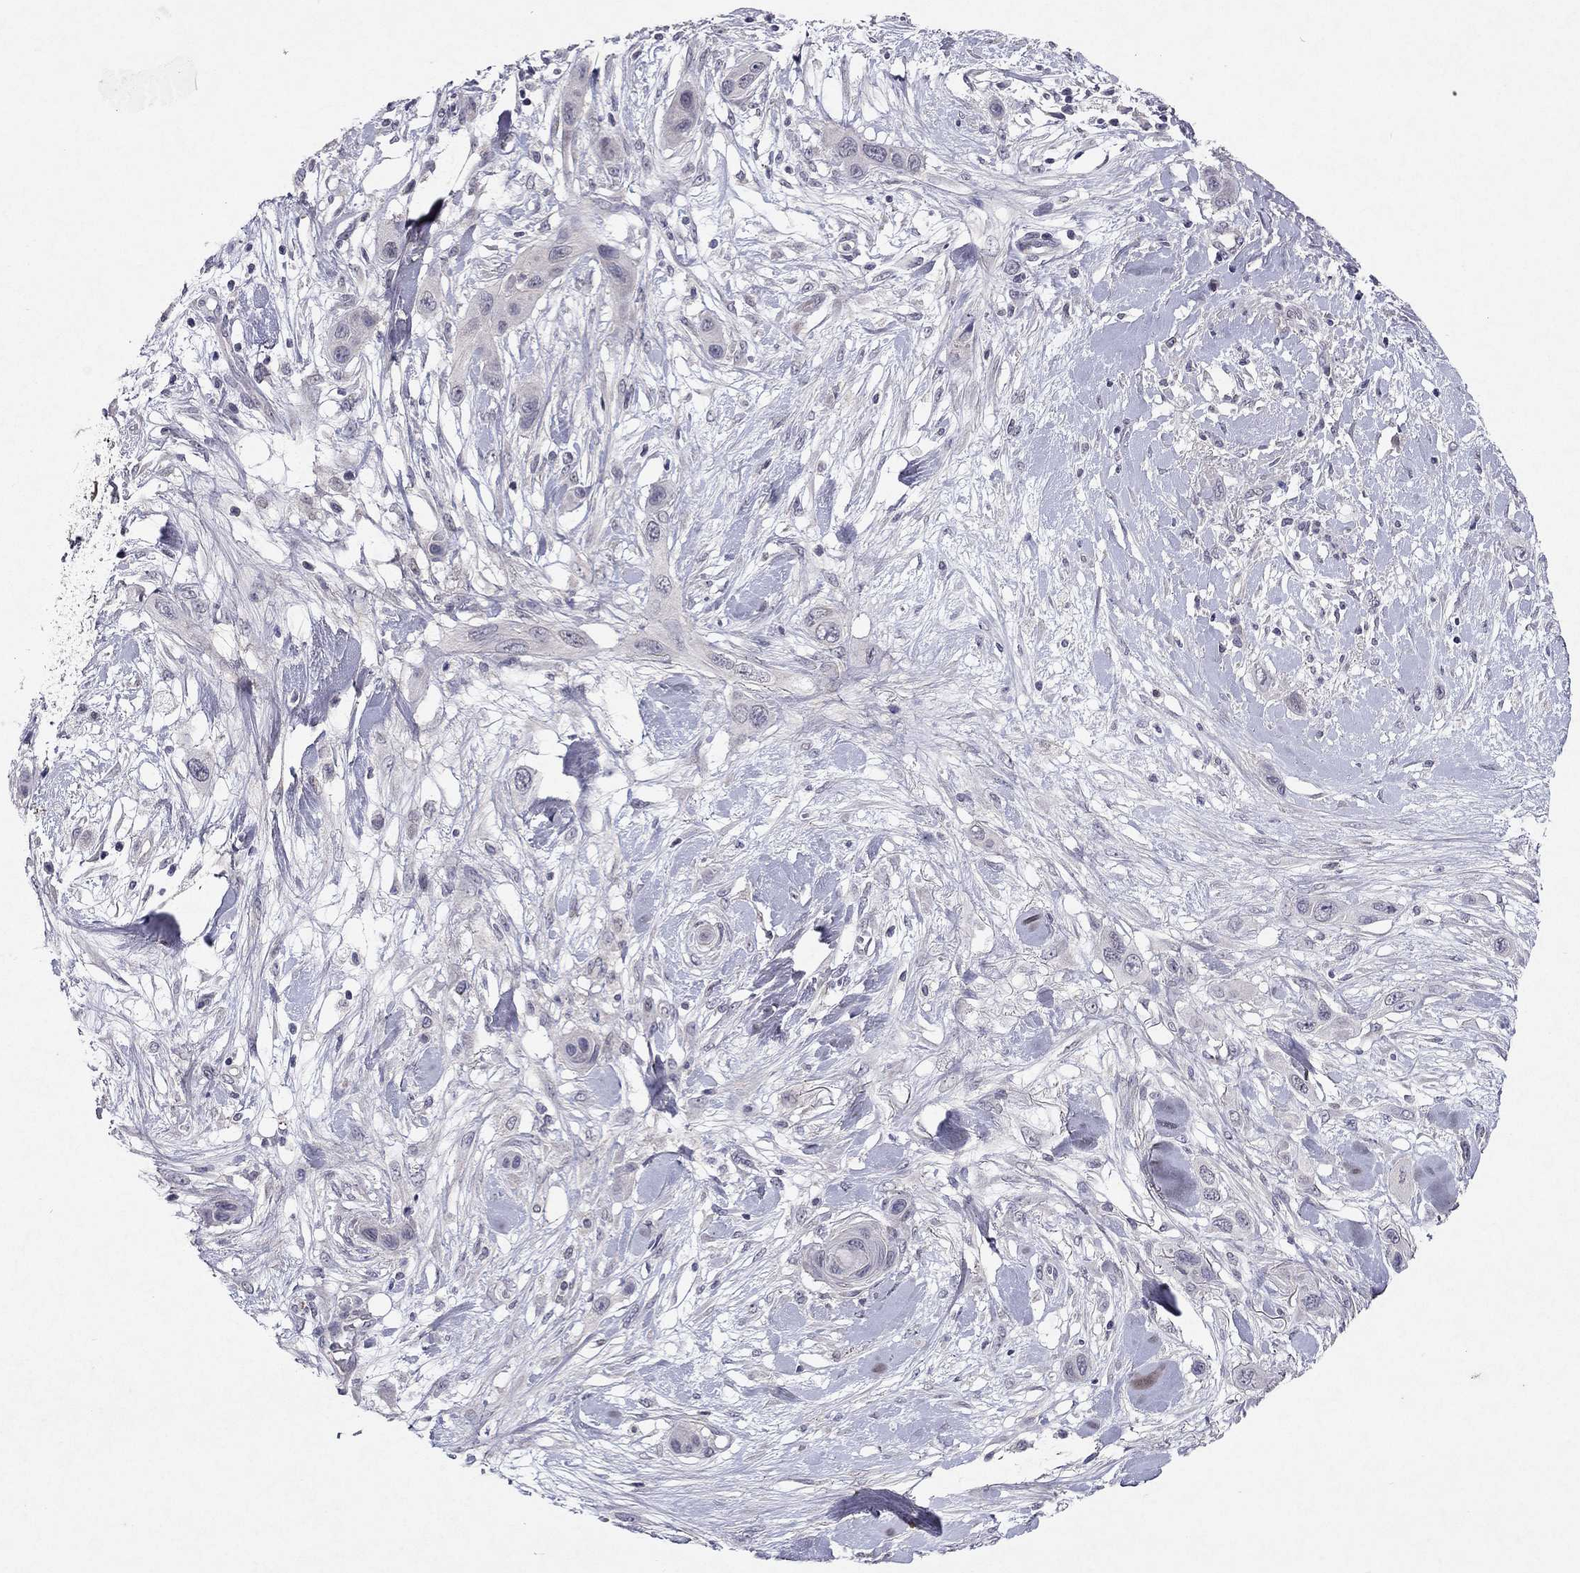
{"staining": {"intensity": "negative", "quantity": "none", "location": "none"}, "tissue": "skin cancer", "cell_type": "Tumor cells", "image_type": "cancer", "snomed": [{"axis": "morphology", "description": "Squamous cell carcinoma, NOS"}, {"axis": "topography", "description": "Skin"}], "caption": "Immunohistochemistry of skin cancer (squamous cell carcinoma) displays no positivity in tumor cells. (DAB (3,3'-diaminobenzidine) immunohistochemistry, high magnification).", "gene": "ESR2", "patient": {"sex": "male", "age": 79}}